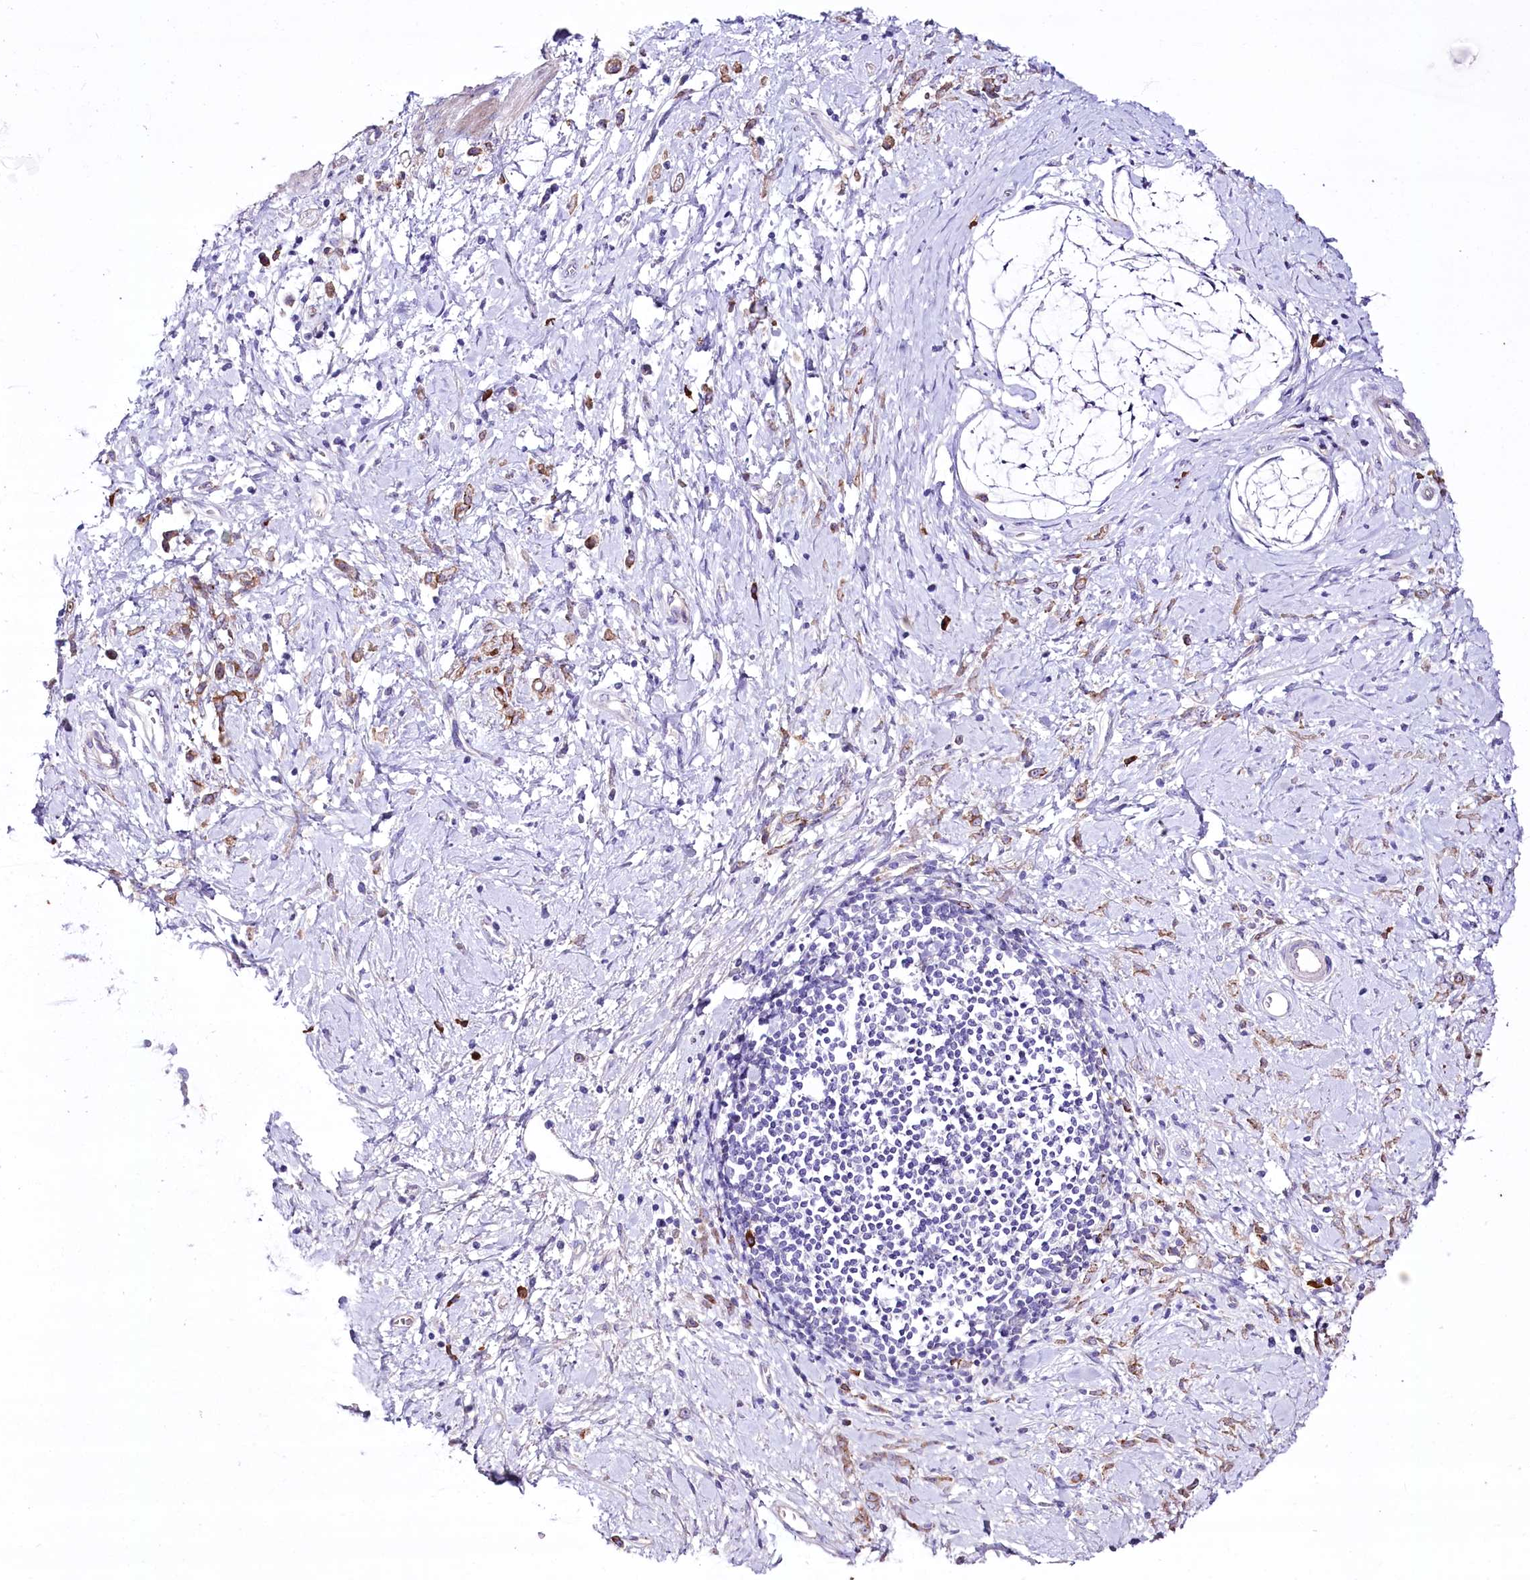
{"staining": {"intensity": "weak", "quantity": ">75%", "location": "cytoplasmic/membranous"}, "tissue": "stomach cancer", "cell_type": "Tumor cells", "image_type": "cancer", "snomed": [{"axis": "morphology", "description": "Adenocarcinoma, NOS"}, {"axis": "topography", "description": "Stomach"}], "caption": "Human stomach cancer stained for a protein (brown) demonstrates weak cytoplasmic/membranous positive positivity in approximately >75% of tumor cells.", "gene": "CEP164", "patient": {"sex": "female", "age": 60}}